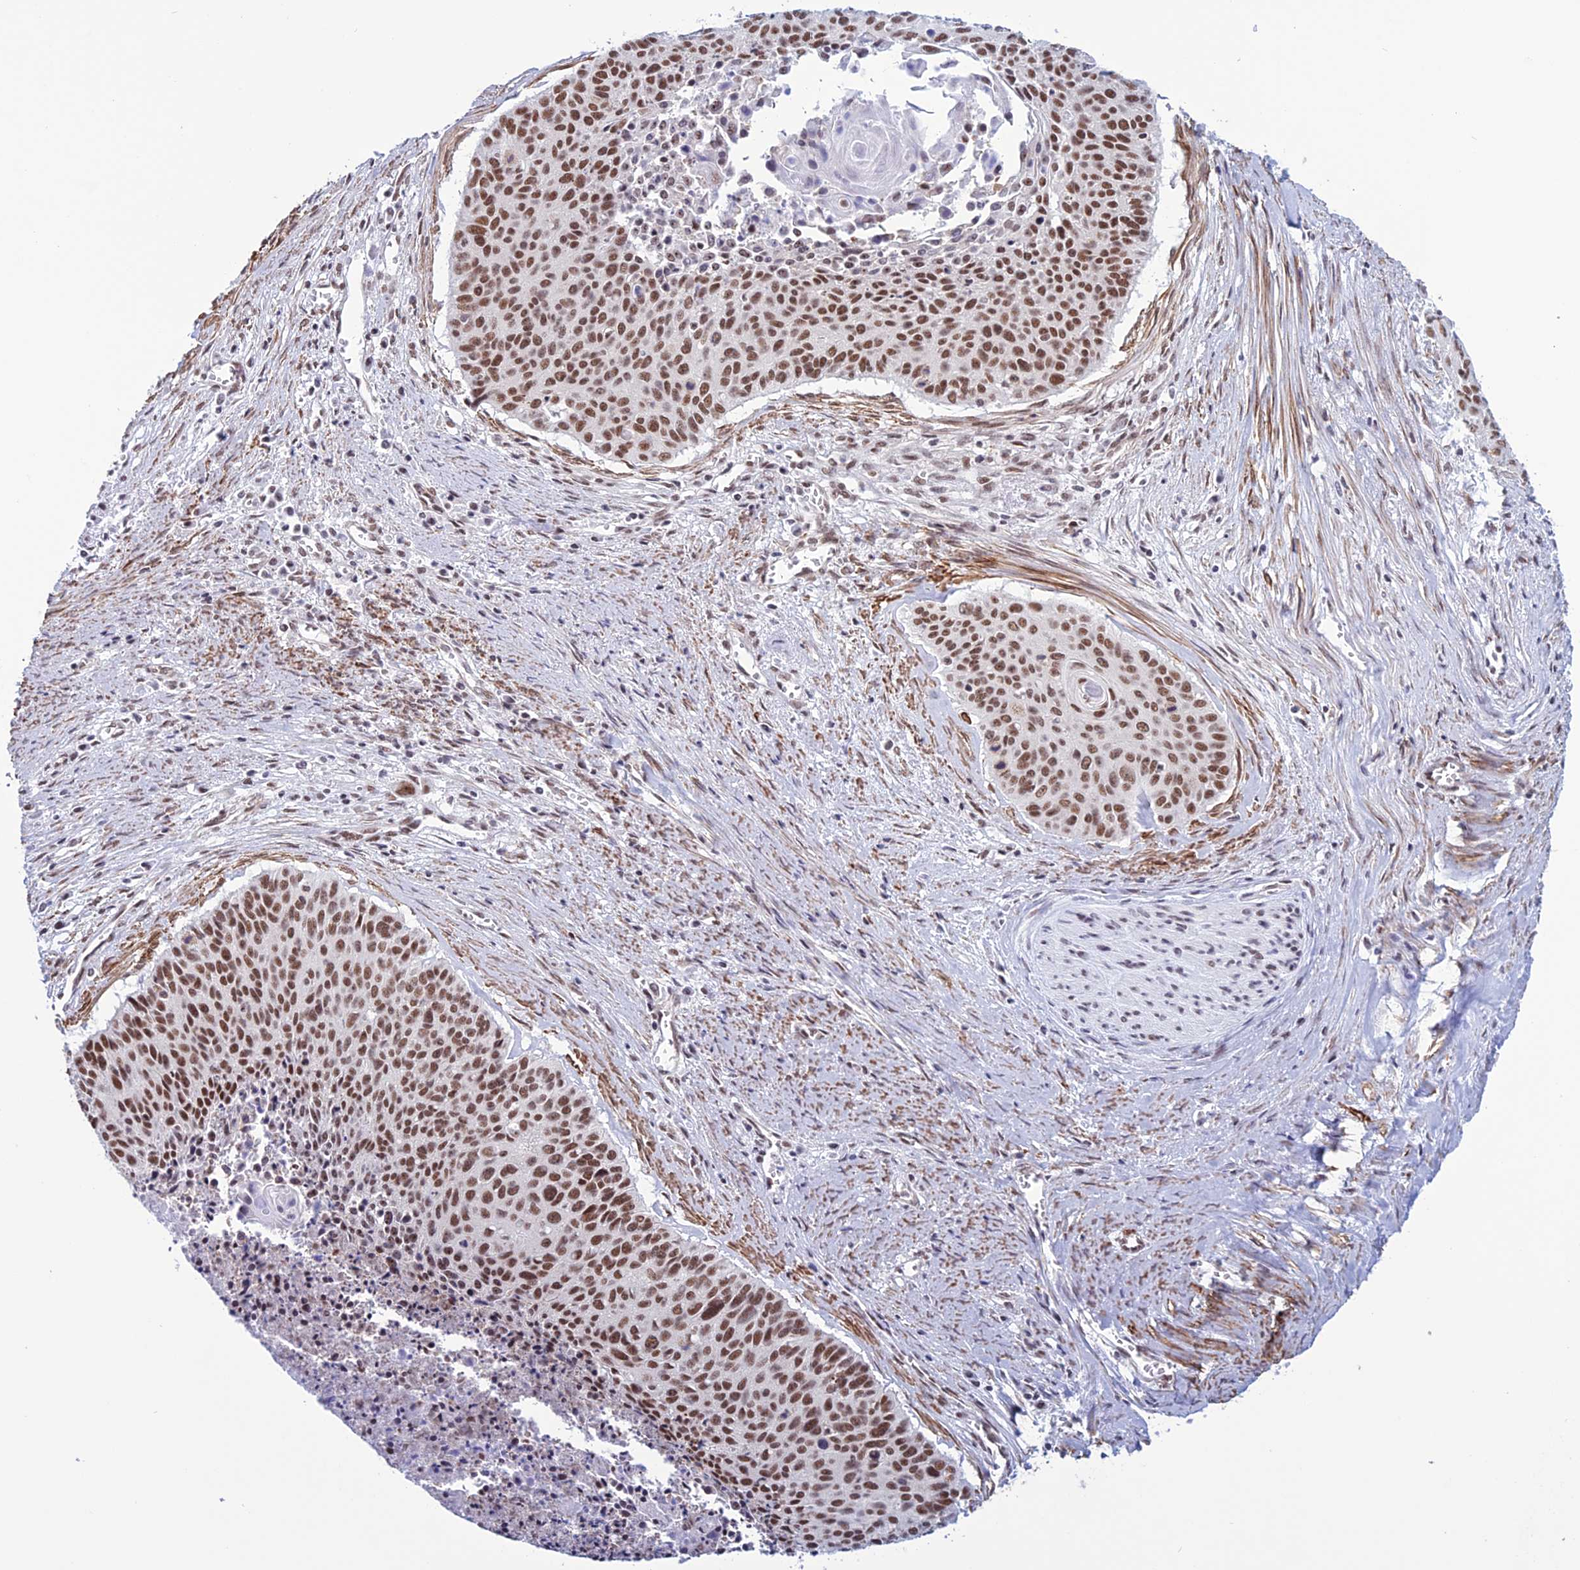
{"staining": {"intensity": "strong", "quantity": ">75%", "location": "nuclear"}, "tissue": "cervical cancer", "cell_type": "Tumor cells", "image_type": "cancer", "snomed": [{"axis": "morphology", "description": "Squamous cell carcinoma, NOS"}, {"axis": "topography", "description": "Cervix"}], "caption": "Immunohistochemistry (IHC) (DAB) staining of human cervical cancer displays strong nuclear protein staining in approximately >75% of tumor cells.", "gene": "U2AF1", "patient": {"sex": "female", "age": 55}}